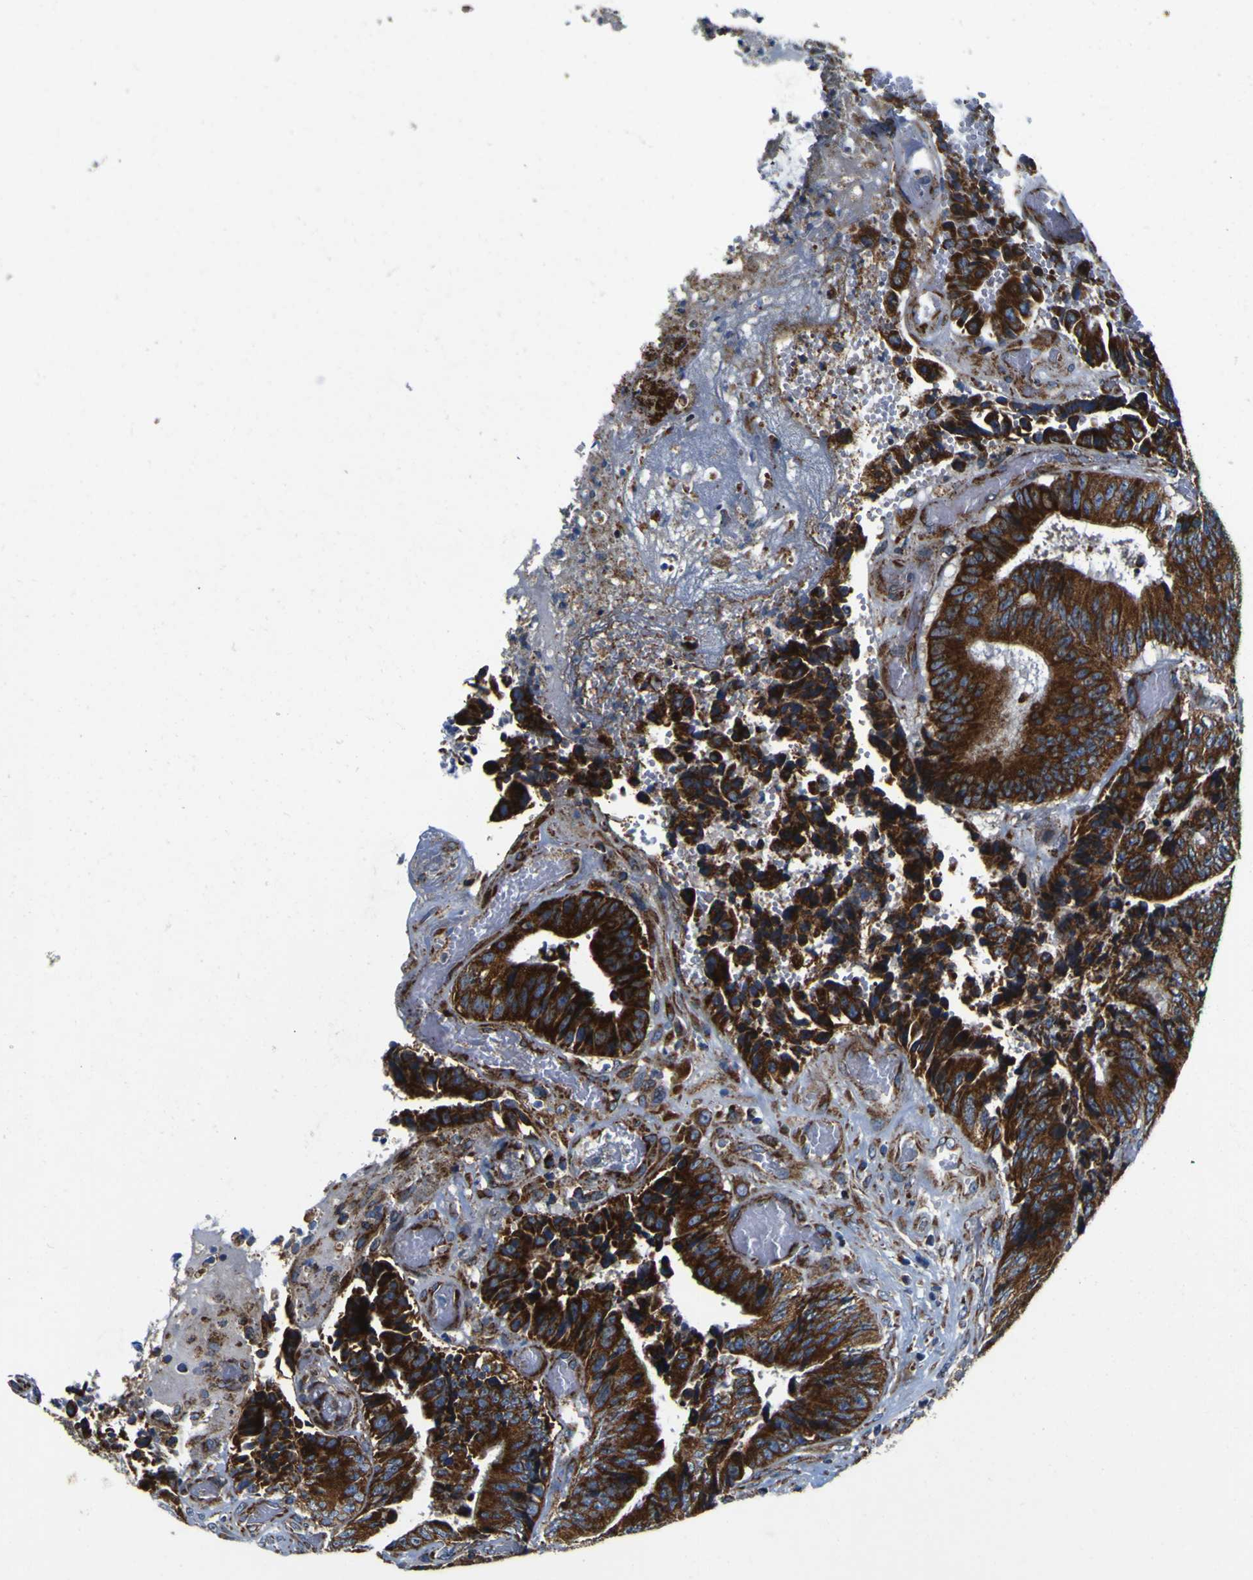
{"staining": {"intensity": "strong", "quantity": ">75%", "location": "cytoplasmic/membranous"}, "tissue": "colorectal cancer", "cell_type": "Tumor cells", "image_type": "cancer", "snomed": [{"axis": "morphology", "description": "Adenocarcinoma, NOS"}, {"axis": "topography", "description": "Rectum"}], "caption": "Immunohistochemical staining of human colorectal cancer (adenocarcinoma) exhibits high levels of strong cytoplasmic/membranous protein staining in about >75% of tumor cells.", "gene": "PTRH2", "patient": {"sex": "male", "age": 72}}